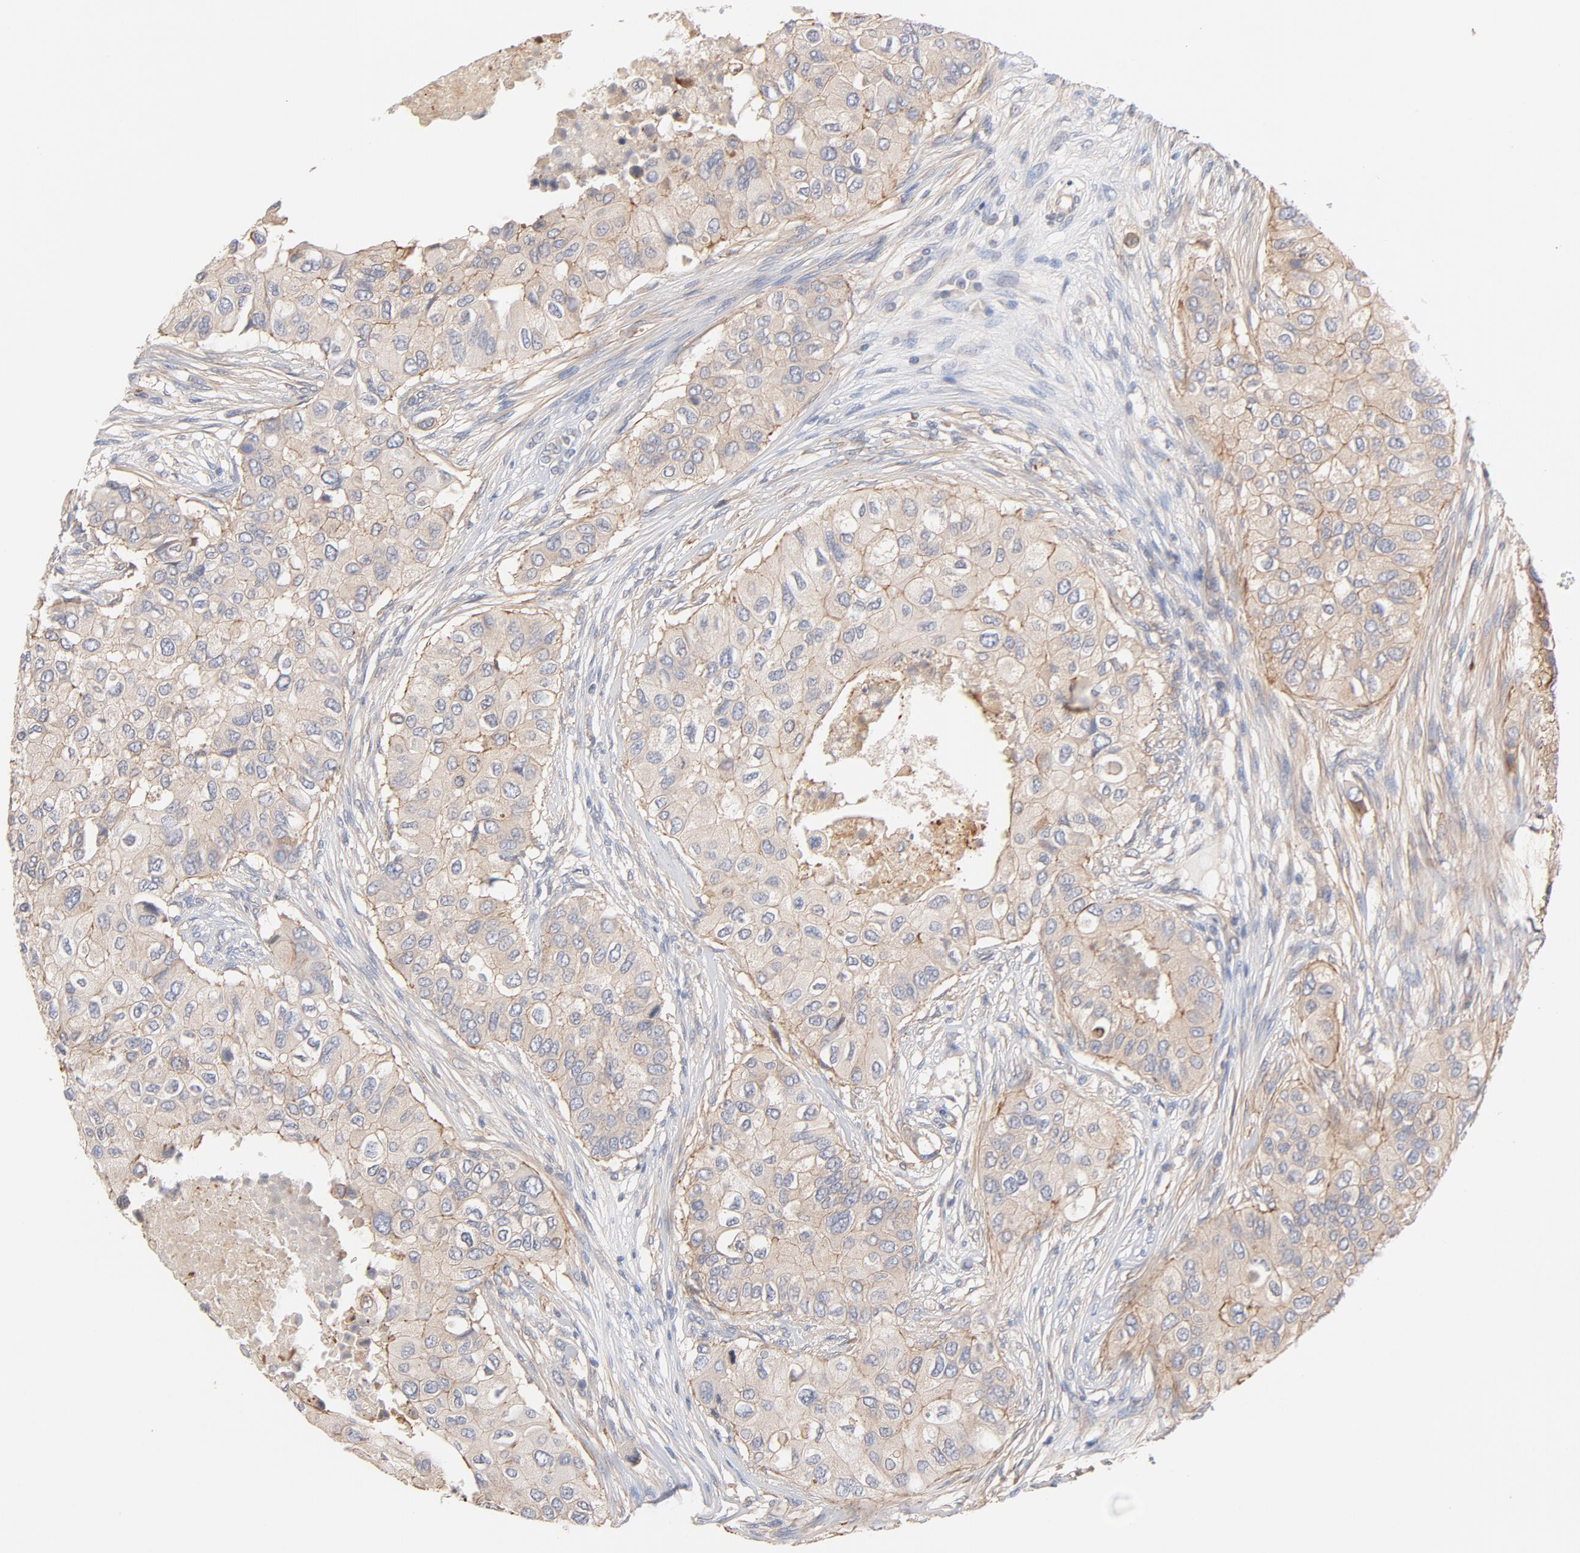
{"staining": {"intensity": "weak", "quantity": "25%-75%", "location": "cytoplasmic/membranous"}, "tissue": "breast cancer", "cell_type": "Tumor cells", "image_type": "cancer", "snomed": [{"axis": "morphology", "description": "Normal tissue, NOS"}, {"axis": "morphology", "description": "Duct carcinoma"}, {"axis": "topography", "description": "Breast"}], "caption": "A brown stain highlights weak cytoplasmic/membranous staining of a protein in breast cancer (intraductal carcinoma) tumor cells.", "gene": "STRN3", "patient": {"sex": "female", "age": 49}}